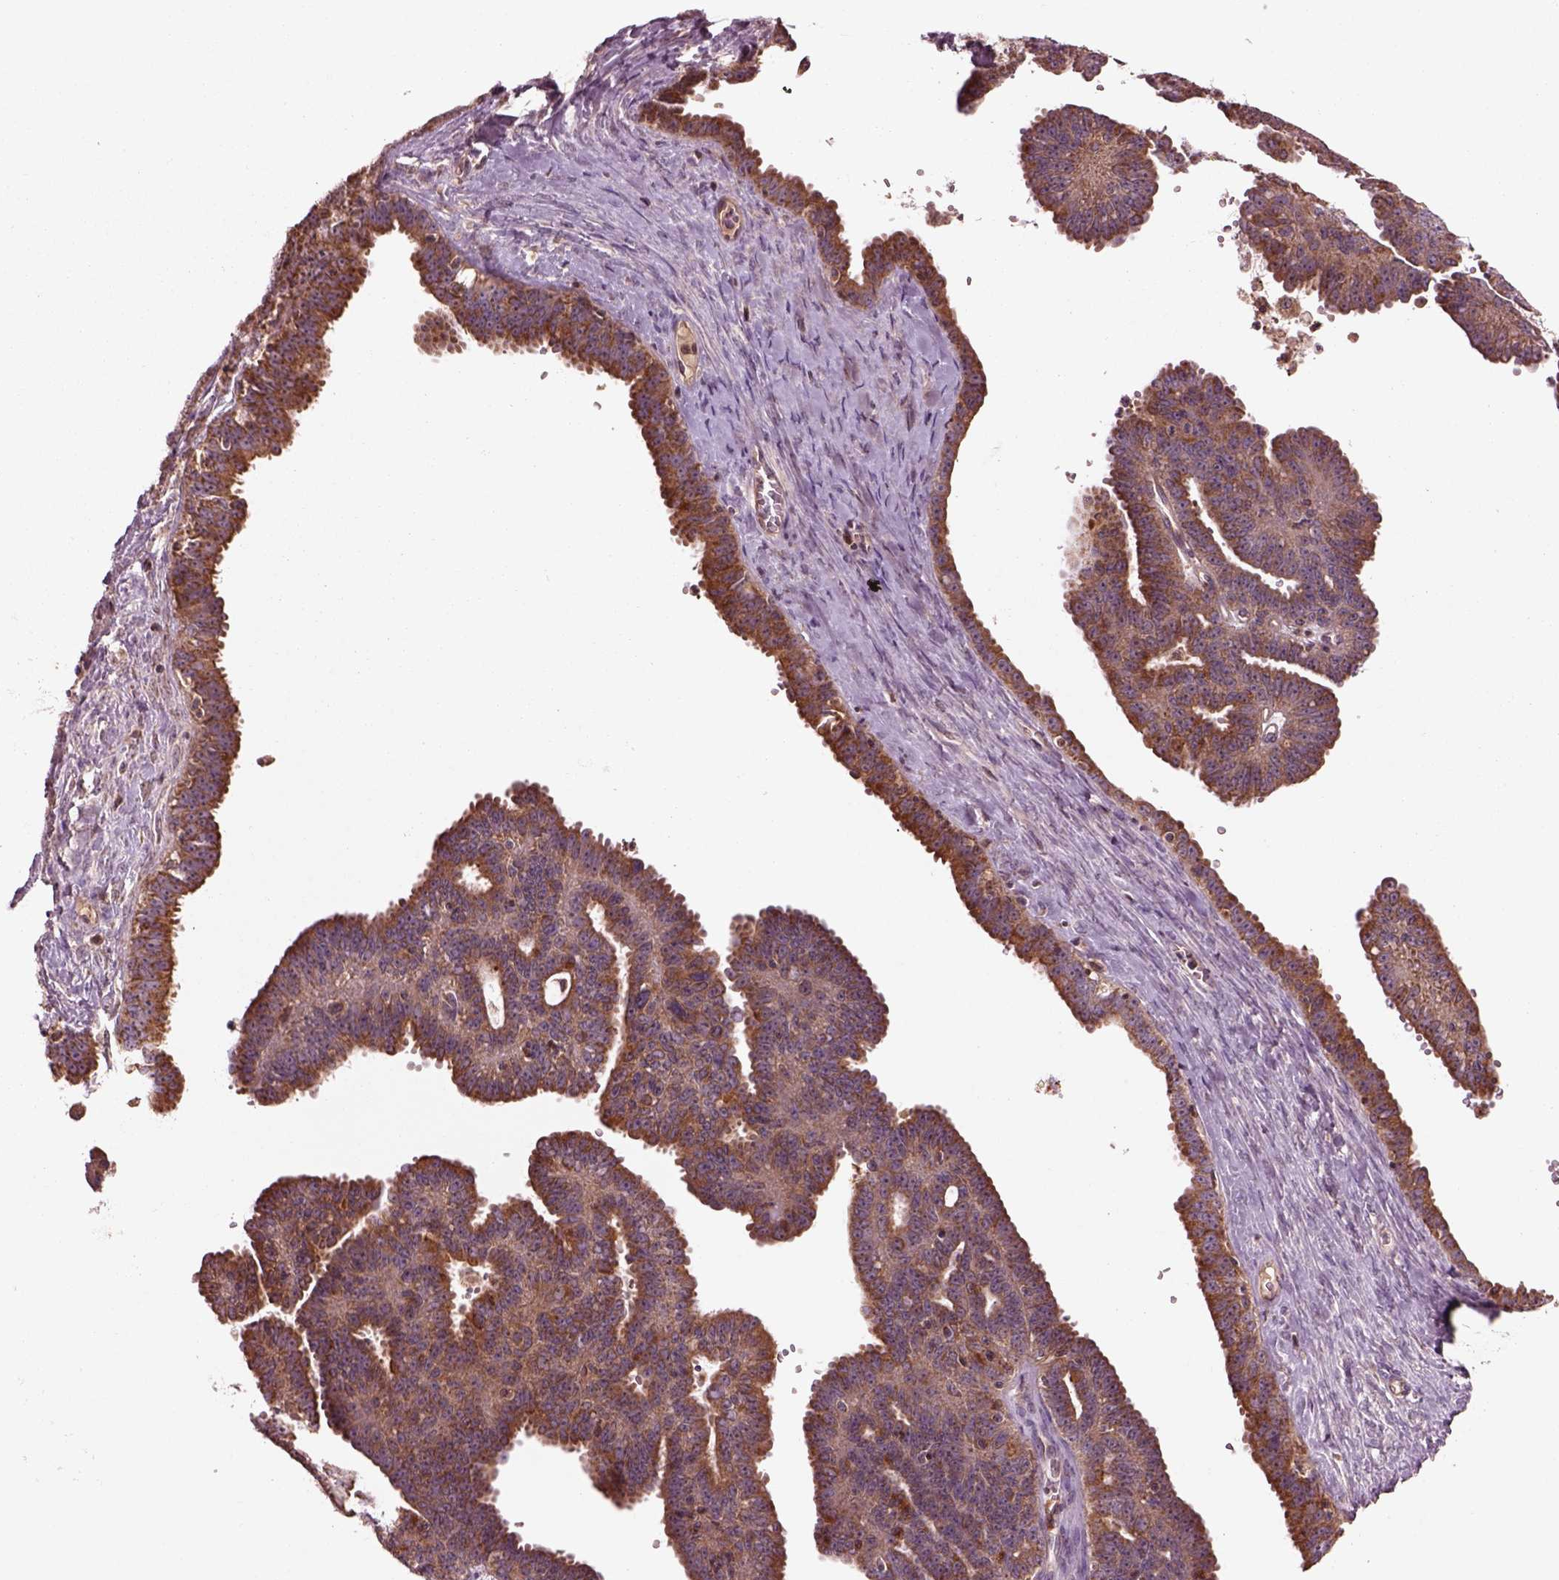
{"staining": {"intensity": "moderate", "quantity": ">75%", "location": "cytoplasmic/membranous"}, "tissue": "ovarian cancer", "cell_type": "Tumor cells", "image_type": "cancer", "snomed": [{"axis": "morphology", "description": "Cystadenocarcinoma, serous, NOS"}, {"axis": "topography", "description": "Ovary"}], "caption": "A brown stain shows moderate cytoplasmic/membranous positivity of a protein in human ovarian cancer tumor cells. The staining was performed using DAB (3,3'-diaminobenzidine) to visualize the protein expression in brown, while the nuclei were stained in blue with hematoxylin (Magnification: 20x).", "gene": "SLC25A5", "patient": {"sex": "female", "age": 71}}